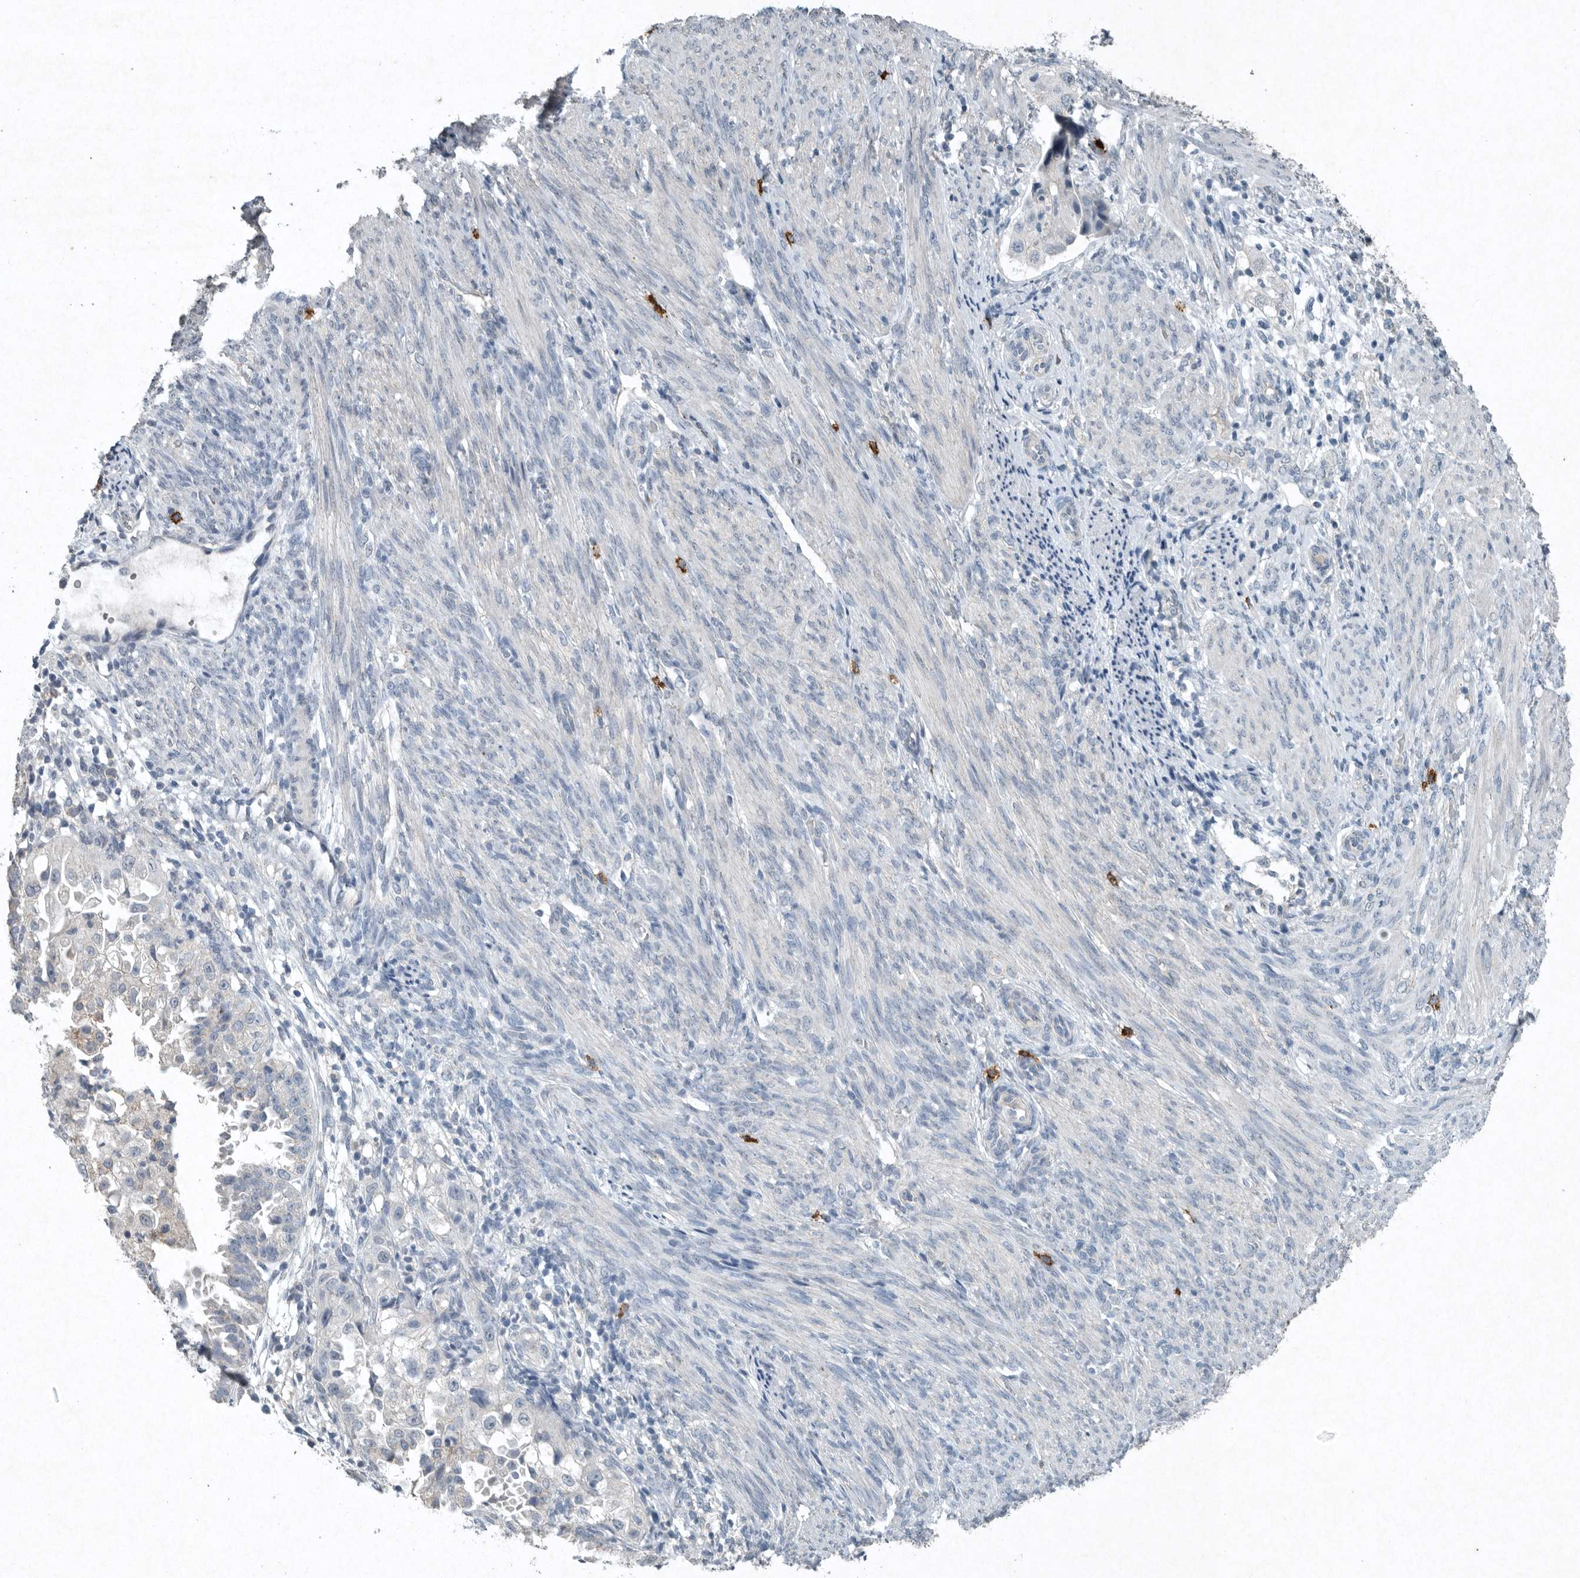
{"staining": {"intensity": "negative", "quantity": "none", "location": "none"}, "tissue": "endometrial cancer", "cell_type": "Tumor cells", "image_type": "cancer", "snomed": [{"axis": "morphology", "description": "Adenocarcinoma, NOS"}, {"axis": "topography", "description": "Endometrium"}], "caption": "The immunohistochemistry image has no significant expression in tumor cells of endometrial adenocarcinoma tissue.", "gene": "IL20", "patient": {"sex": "female", "age": 85}}